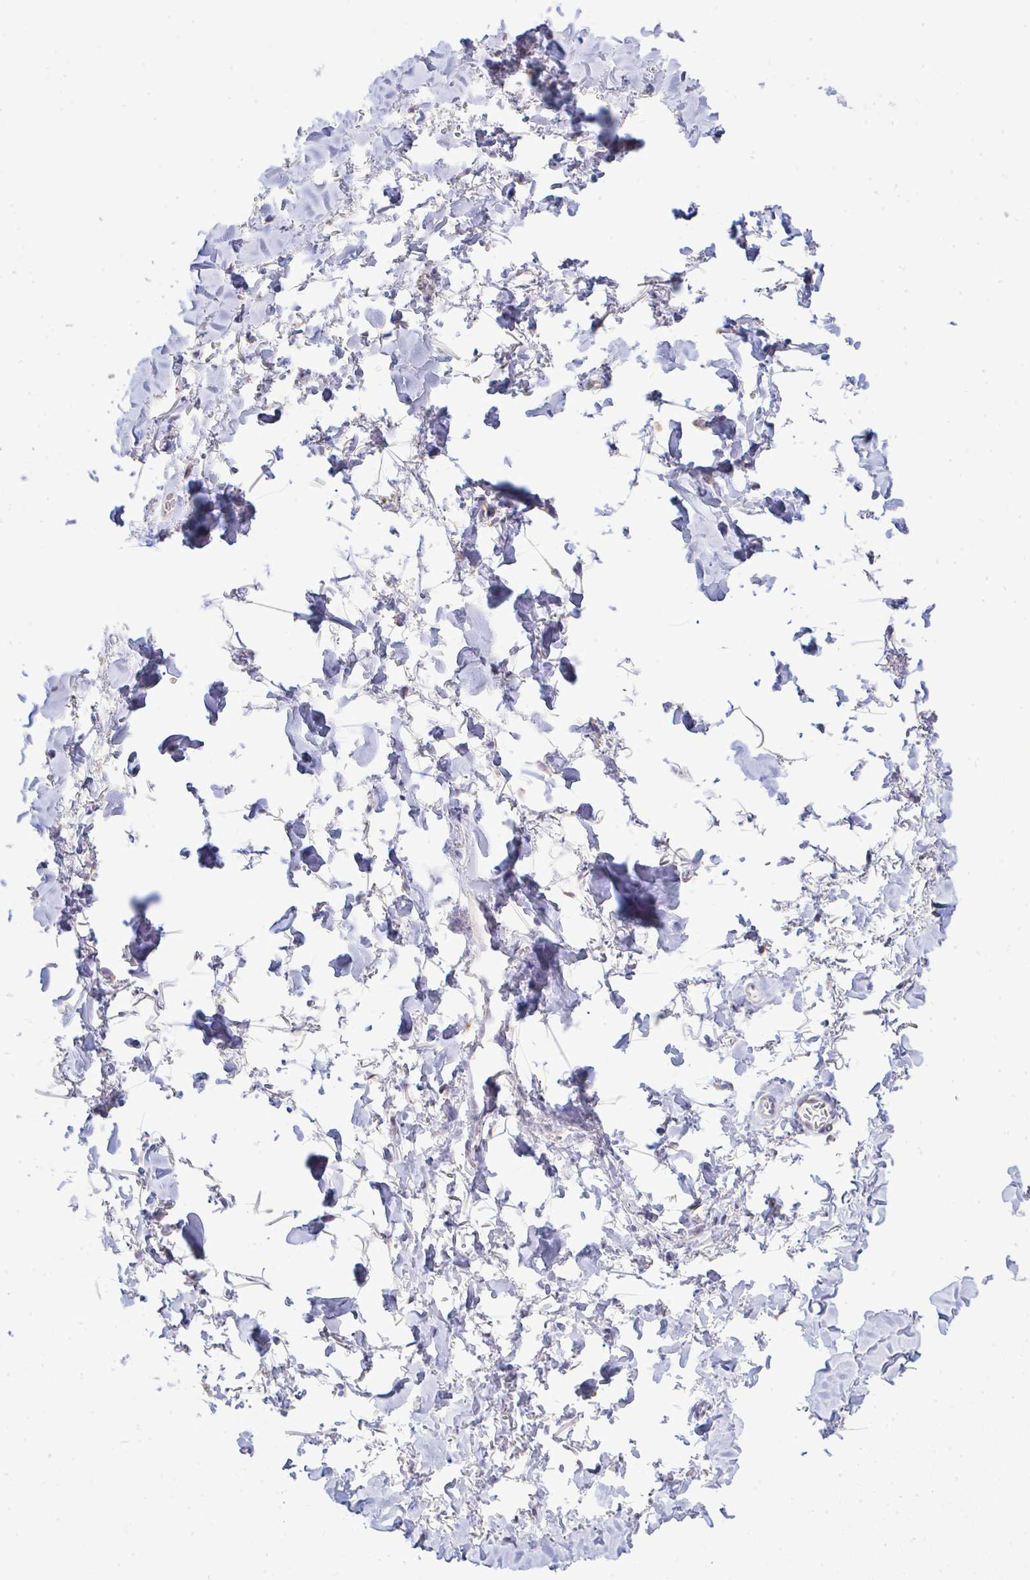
{"staining": {"intensity": "negative", "quantity": "none", "location": "none"}, "tissue": "adipose tissue", "cell_type": "Adipocytes", "image_type": "normal", "snomed": [{"axis": "morphology", "description": "Normal tissue, NOS"}, {"axis": "topography", "description": "Vulva"}, {"axis": "topography", "description": "Peripheral nerve tissue"}], "caption": "There is no significant positivity in adipocytes of adipose tissue.", "gene": "NDUFA7", "patient": {"sex": "female", "age": 66}}